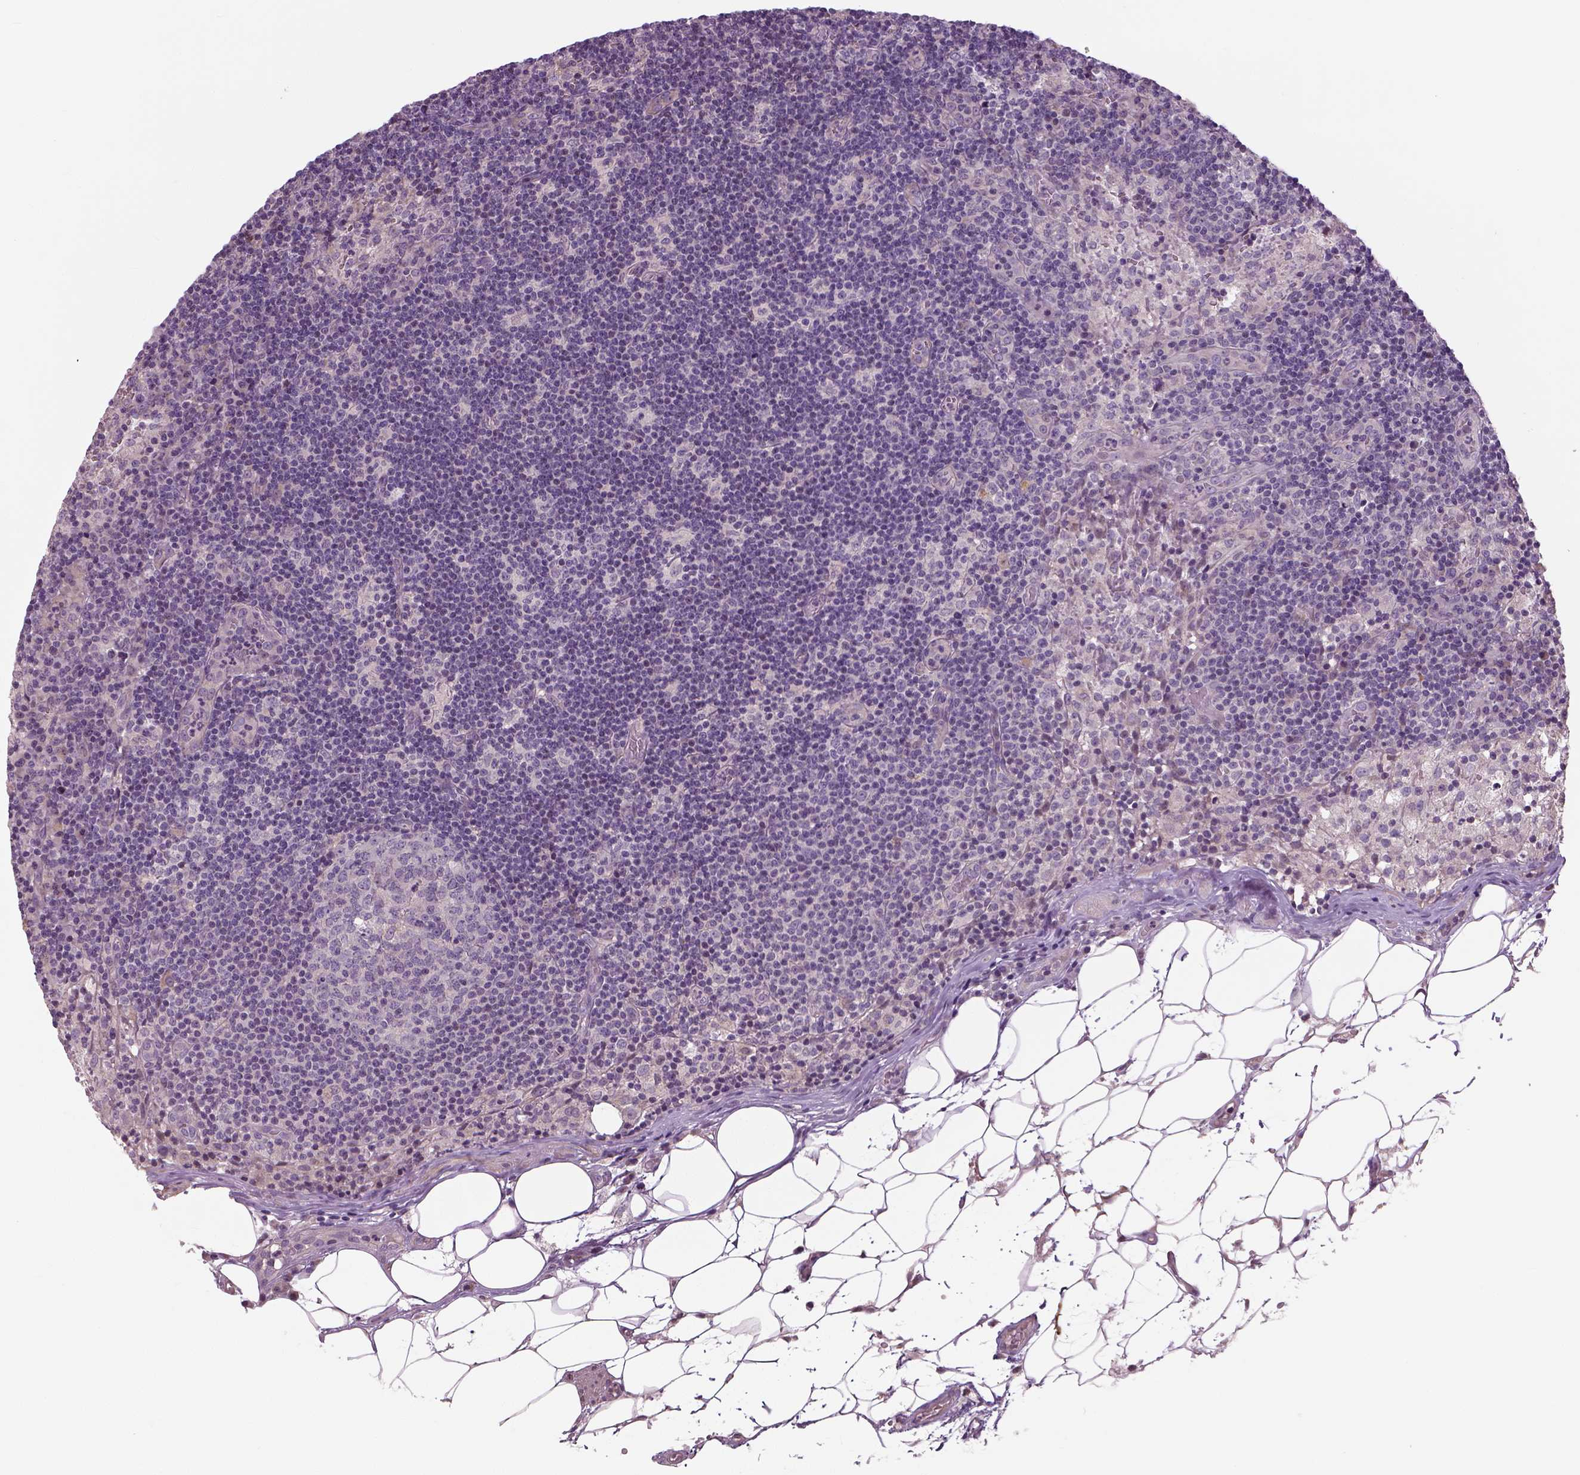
{"staining": {"intensity": "negative", "quantity": "none", "location": "none"}, "tissue": "lymph node", "cell_type": "Germinal center cells", "image_type": "normal", "snomed": [{"axis": "morphology", "description": "Normal tissue, NOS"}, {"axis": "topography", "description": "Lymph node"}], "caption": "Immunohistochemistry micrograph of benign lymph node stained for a protein (brown), which shows no expression in germinal center cells. The staining is performed using DAB brown chromogen with nuclei counter-stained in using hematoxylin.", "gene": "NECAB1", "patient": {"sex": "male", "age": 62}}